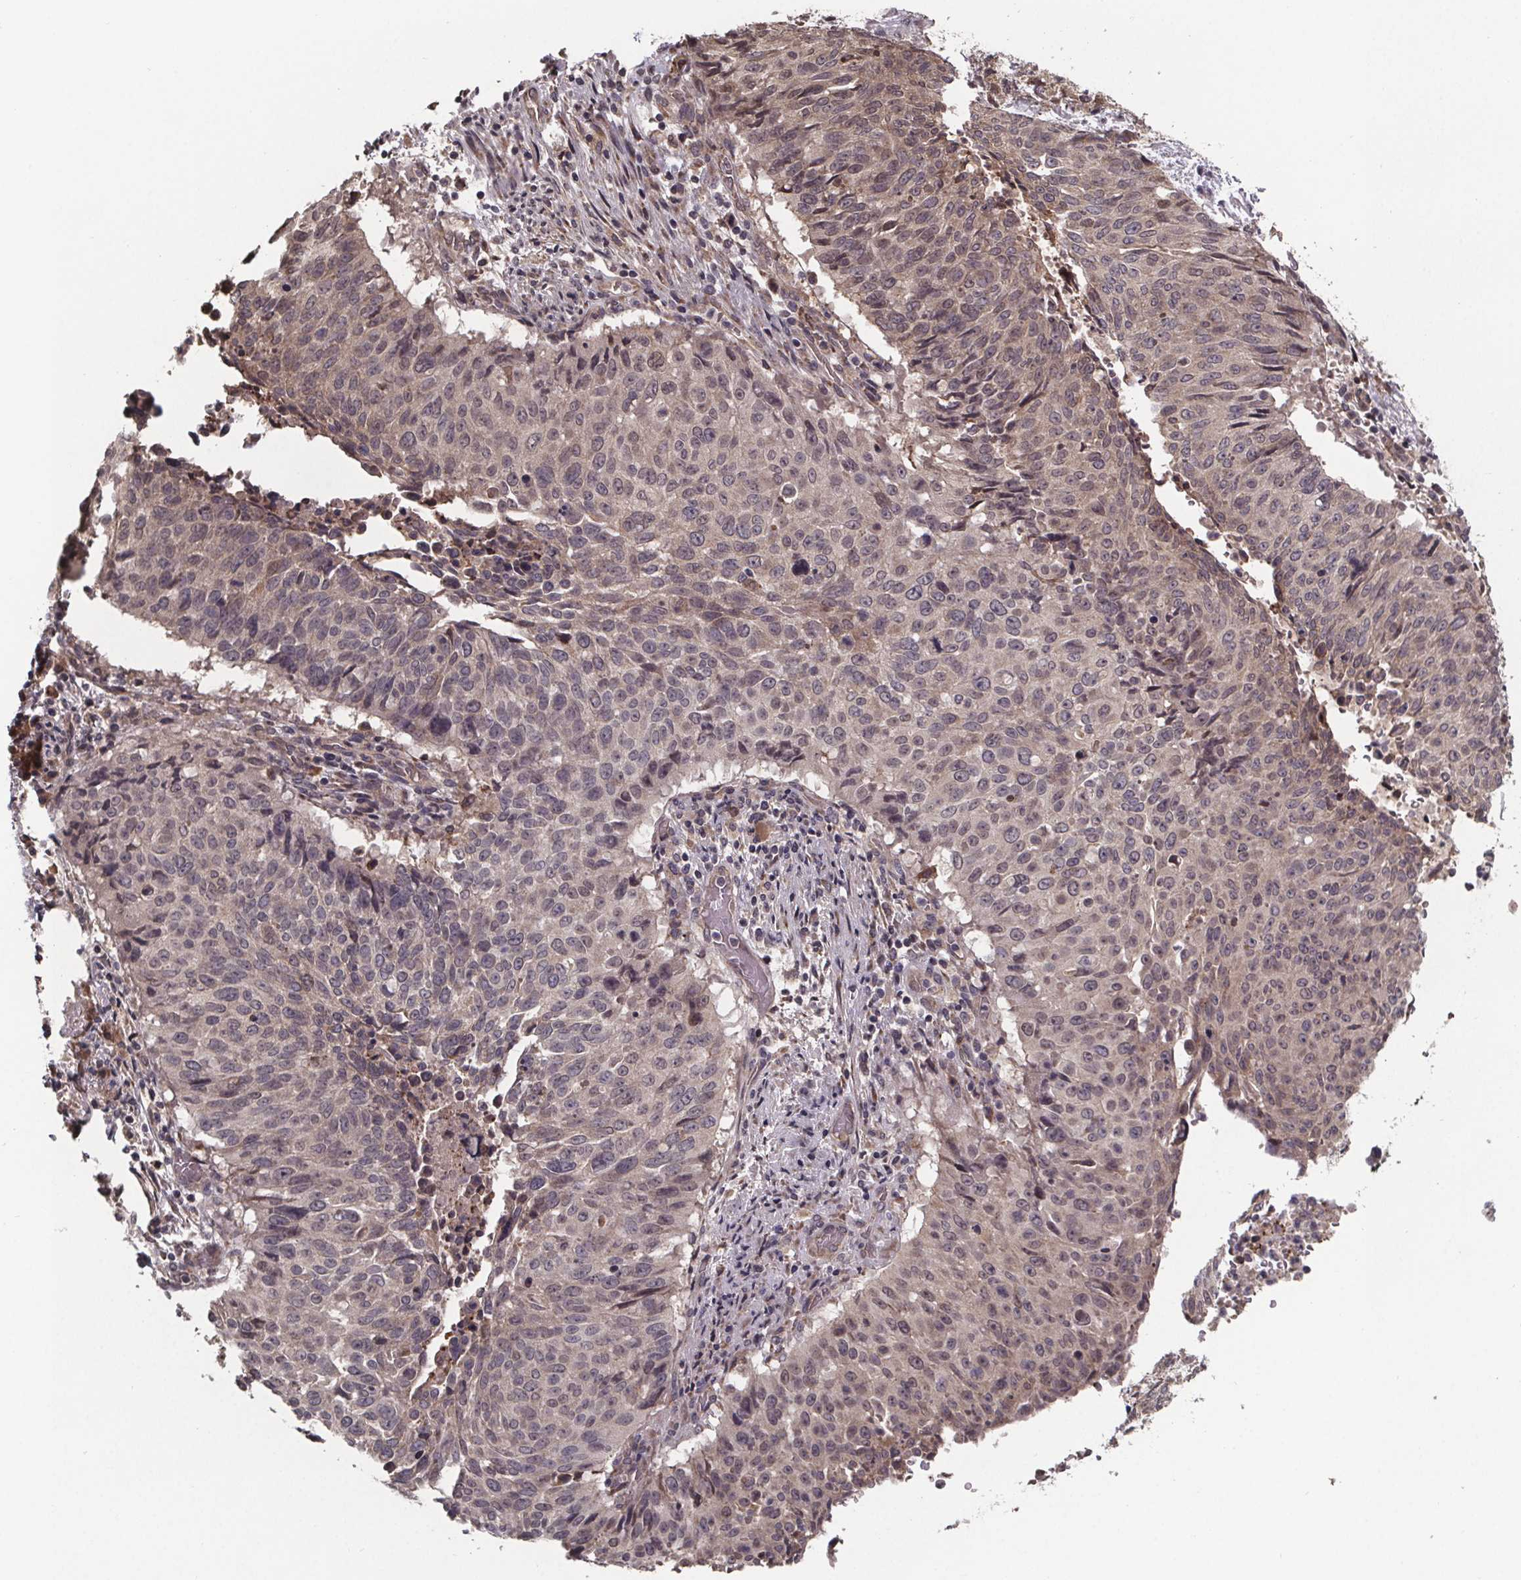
{"staining": {"intensity": "weak", "quantity": ">75%", "location": "cytoplasmic/membranous"}, "tissue": "lung cancer", "cell_type": "Tumor cells", "image_type": "cancer", "snomed": [{"axis": "morphology", "description": "Normal tissue, NOS"}, {"axis": "morphology", "description": "Squamous cell carcinoma, NOS"}, {"axis": "topography", "description": "Bronchus"}, {"axis": "topography", "description": "Lung"}], "caption": "Protein analysis of lung squamous cell carcinoma tissue reveals weak cytoplasmic/membranous expression in about >75% of tumor cells. The protein is stained brown, and the nuclei are stained in blue (DAB (3,3'-diaminobenzidine) IHC with brightfield microscopy, high magnification).", "gene": "SAT1", "patient": {"sex": "male", "age": 64}}